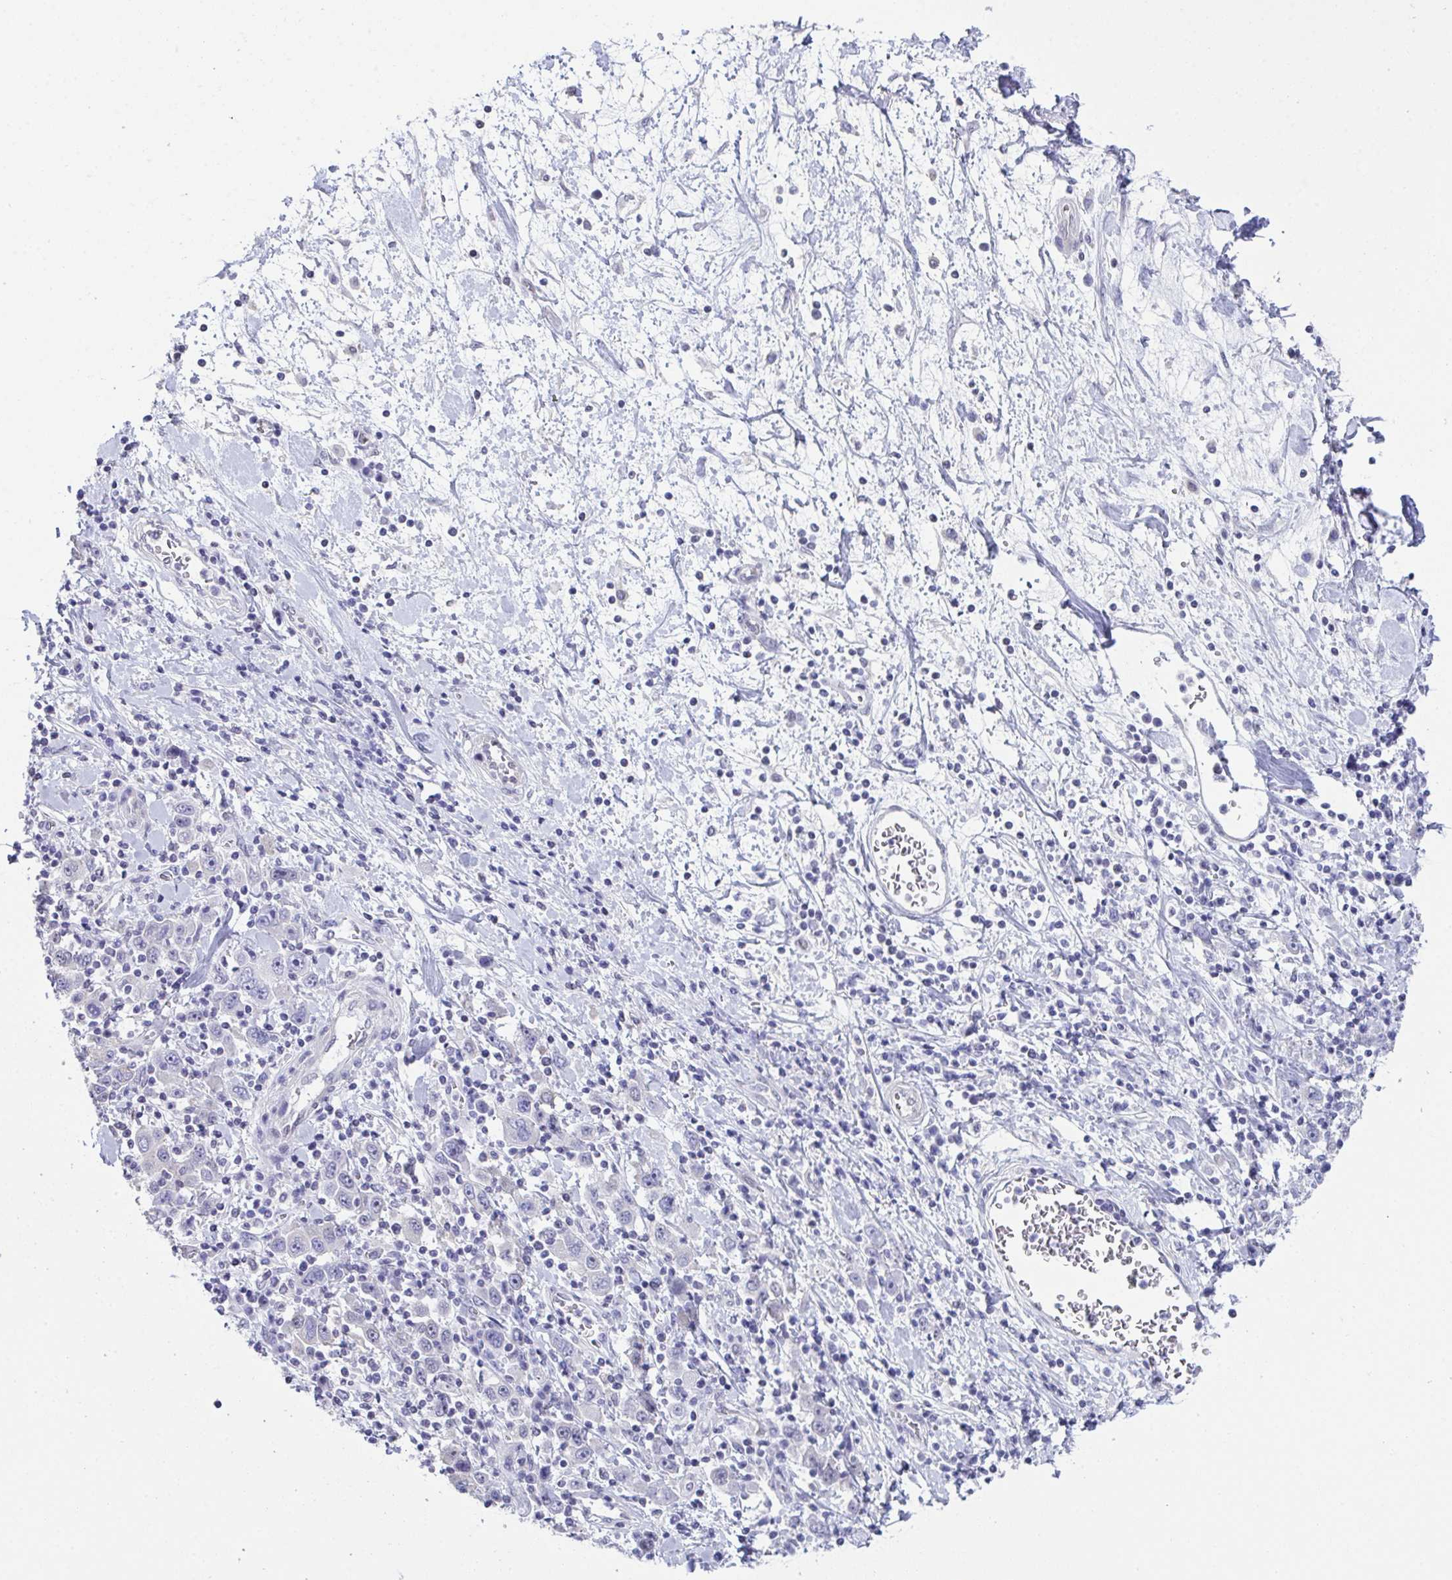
{"staining": {"intensity": "negative", "quantity": "none", "location": "none"}, "tissue": "stomach cancer", "cell_type": "Tumor cells", "image_type": "cancer", "snomed": [{"axis": "morphology", "description": "Normal tissue, NOS"}, {"axis": "morphology", "description": "Adenocarcinoma, NOS"}, {"axis": "topography", "description": "Stomach, upper"}, {"axis": "topography", "description": "Stomach"}], "caption": "The image exhibits no staining of tumor cells in stomach cancer.", "gene": "ATP6V0D2", "patient": {"sex": "male", "age": 59}}